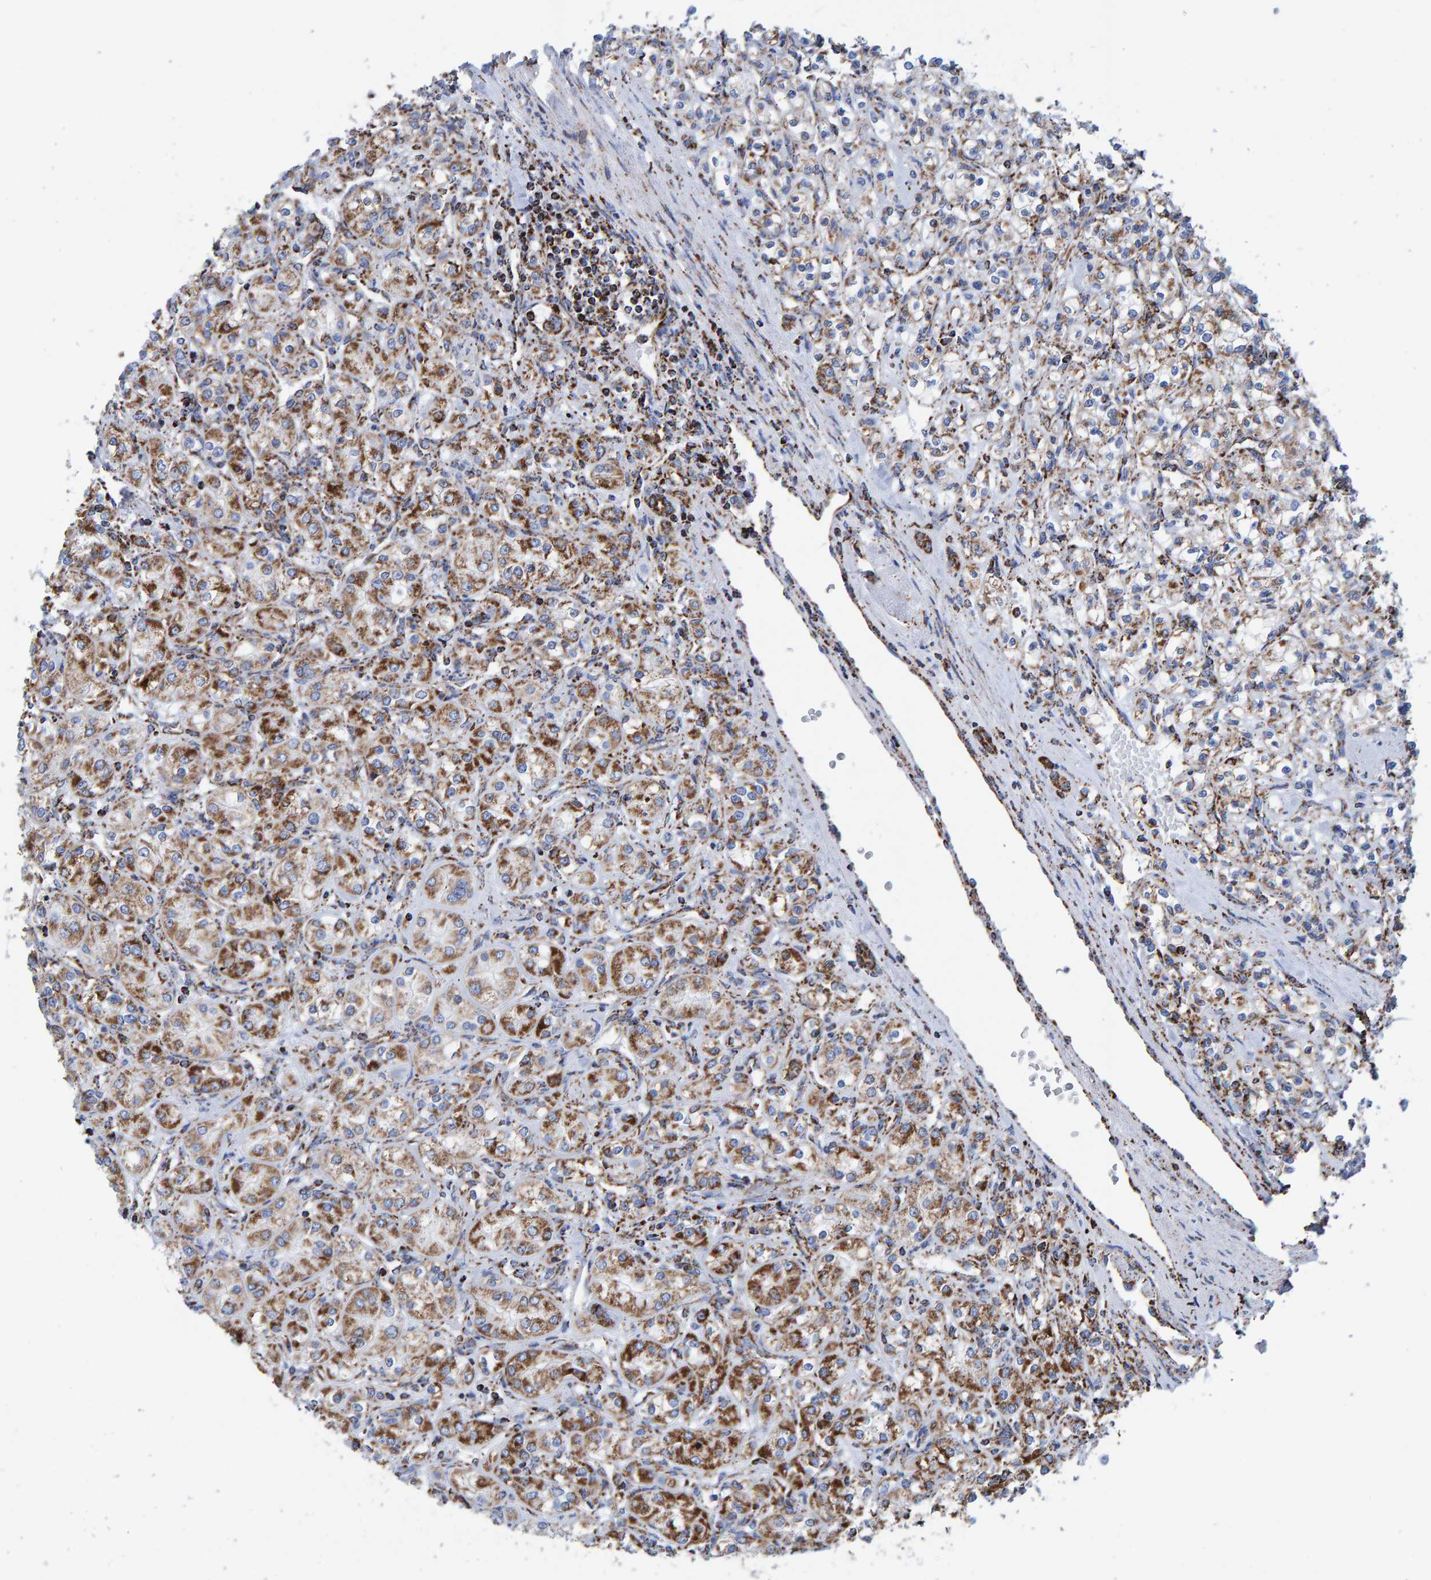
{"staining": {"intensity": "moderate", "quantity": ">75%", "location": "cytoplasmic/membranous"}, "tissue": "renal cancer", "cell_type": "Tumor cells", "image_type": "cancer", "snomed": [{"axis": "morphology", "description": "Adenocarcinoma, NOS"}, {"axis": "topography", "description": "Kidney"}], "caption": "Immunohistochemical staining of human adenocarcinoma (renal) demonstrates moderate cytoplasmic/membranous protein staining in about >75% of tumor cells. (Brightfield microscopy of DAB IHC at high magnification).", "gene": "ENSG00000262660", "patient": {"sex": "male", "age": 77}}